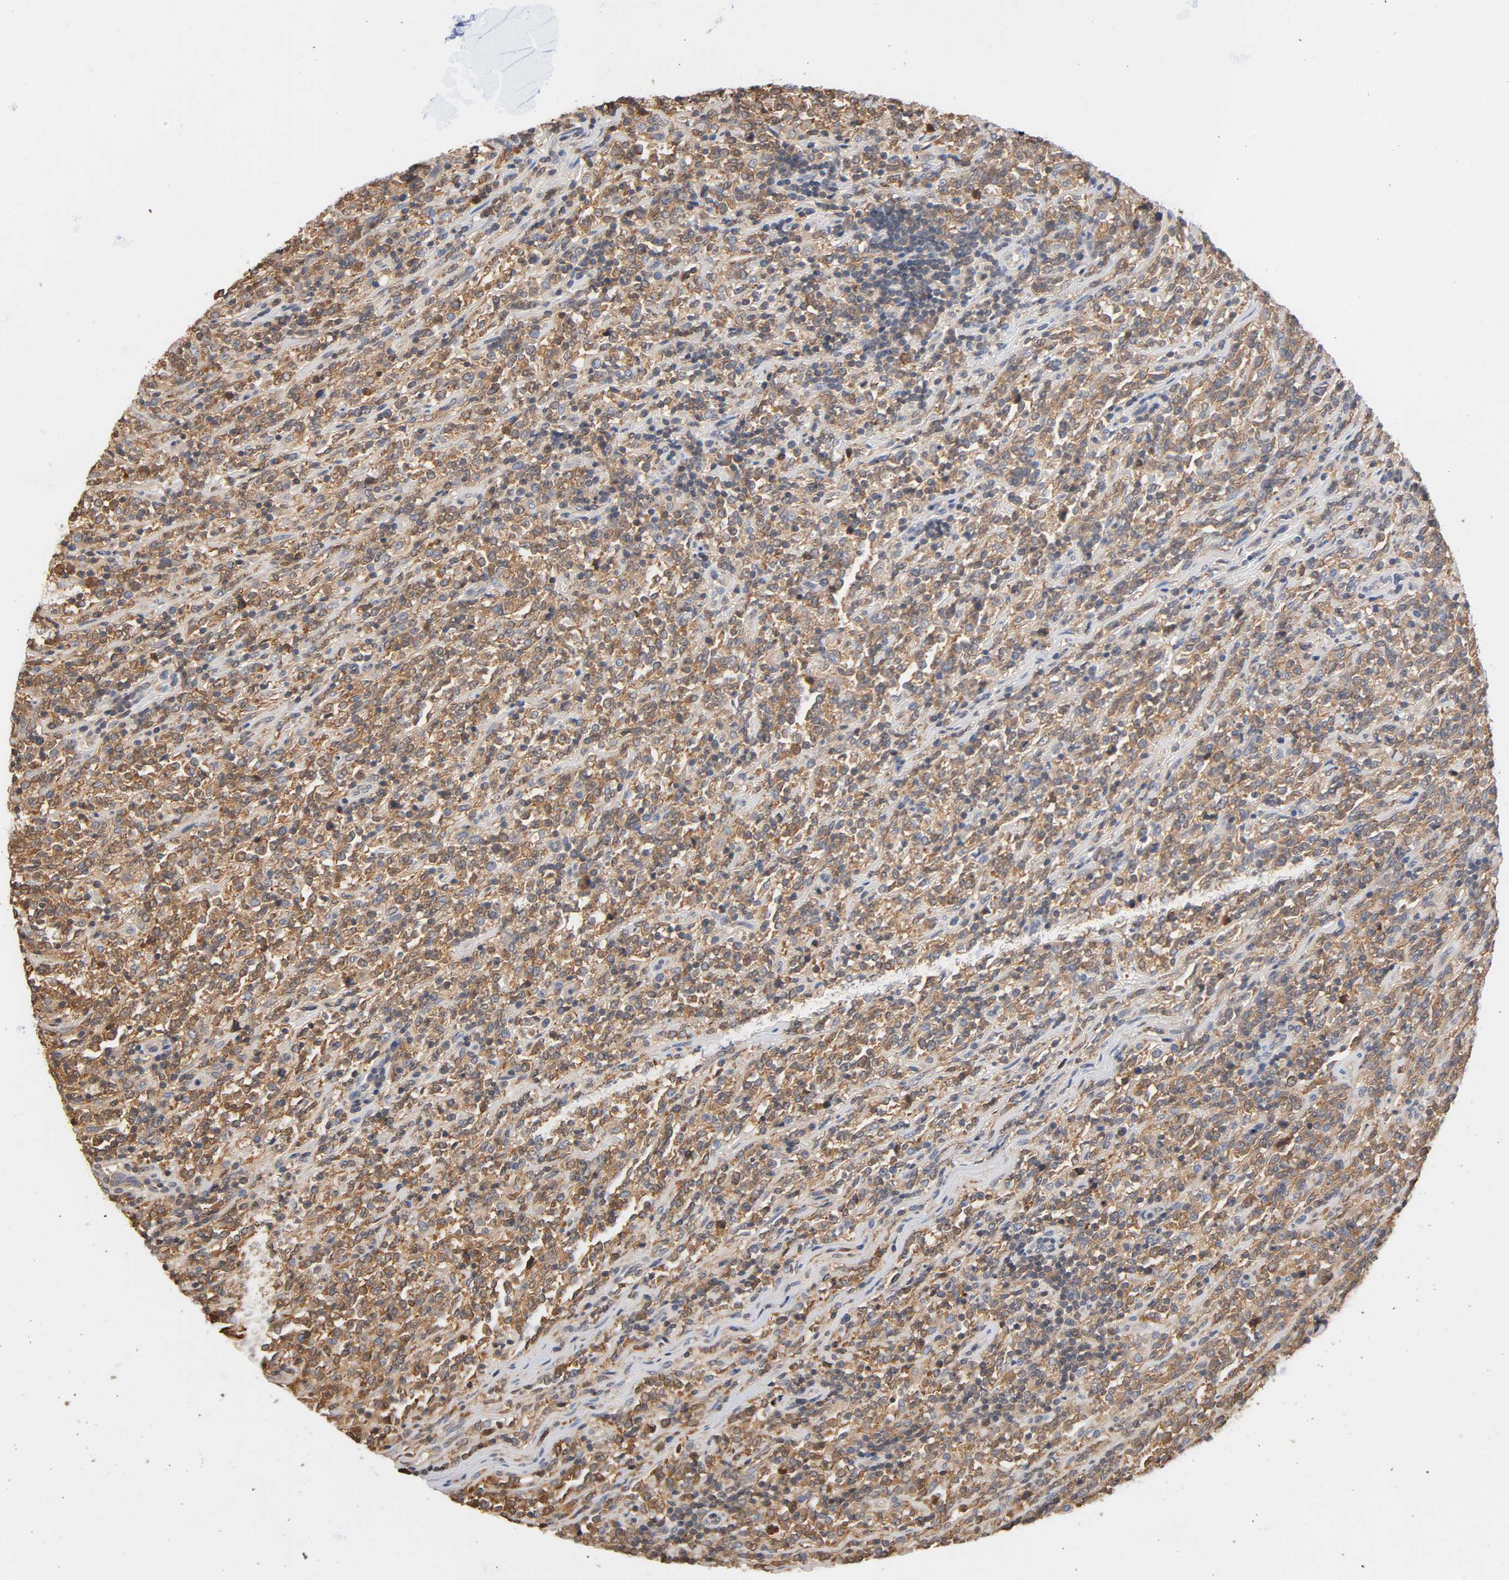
{"staining": {"intensity": "moderate", "quantity": ">75%", "location": "cytoplasmic/membranous"}, "tissue": "lymphoma", "cell_type": "Tumor cells", "image_type": "cancer", "snomed": [{"axis": "morphology", "description": "Malignant lymphoma, non-Hodgkin's type, High grade"}, {"axis": "topography", "description": "Soft tissue"}], "caption": "Moderate cytoplasmic/membranous expression for a protein is seen in about >75% of tumor cells of high-grade malignant lymphoma, non-Hodgkin's type using immunohistochemistry (IHC).", "gene": "ALDOA", "patient": {"sex": "male", "age": 18}}